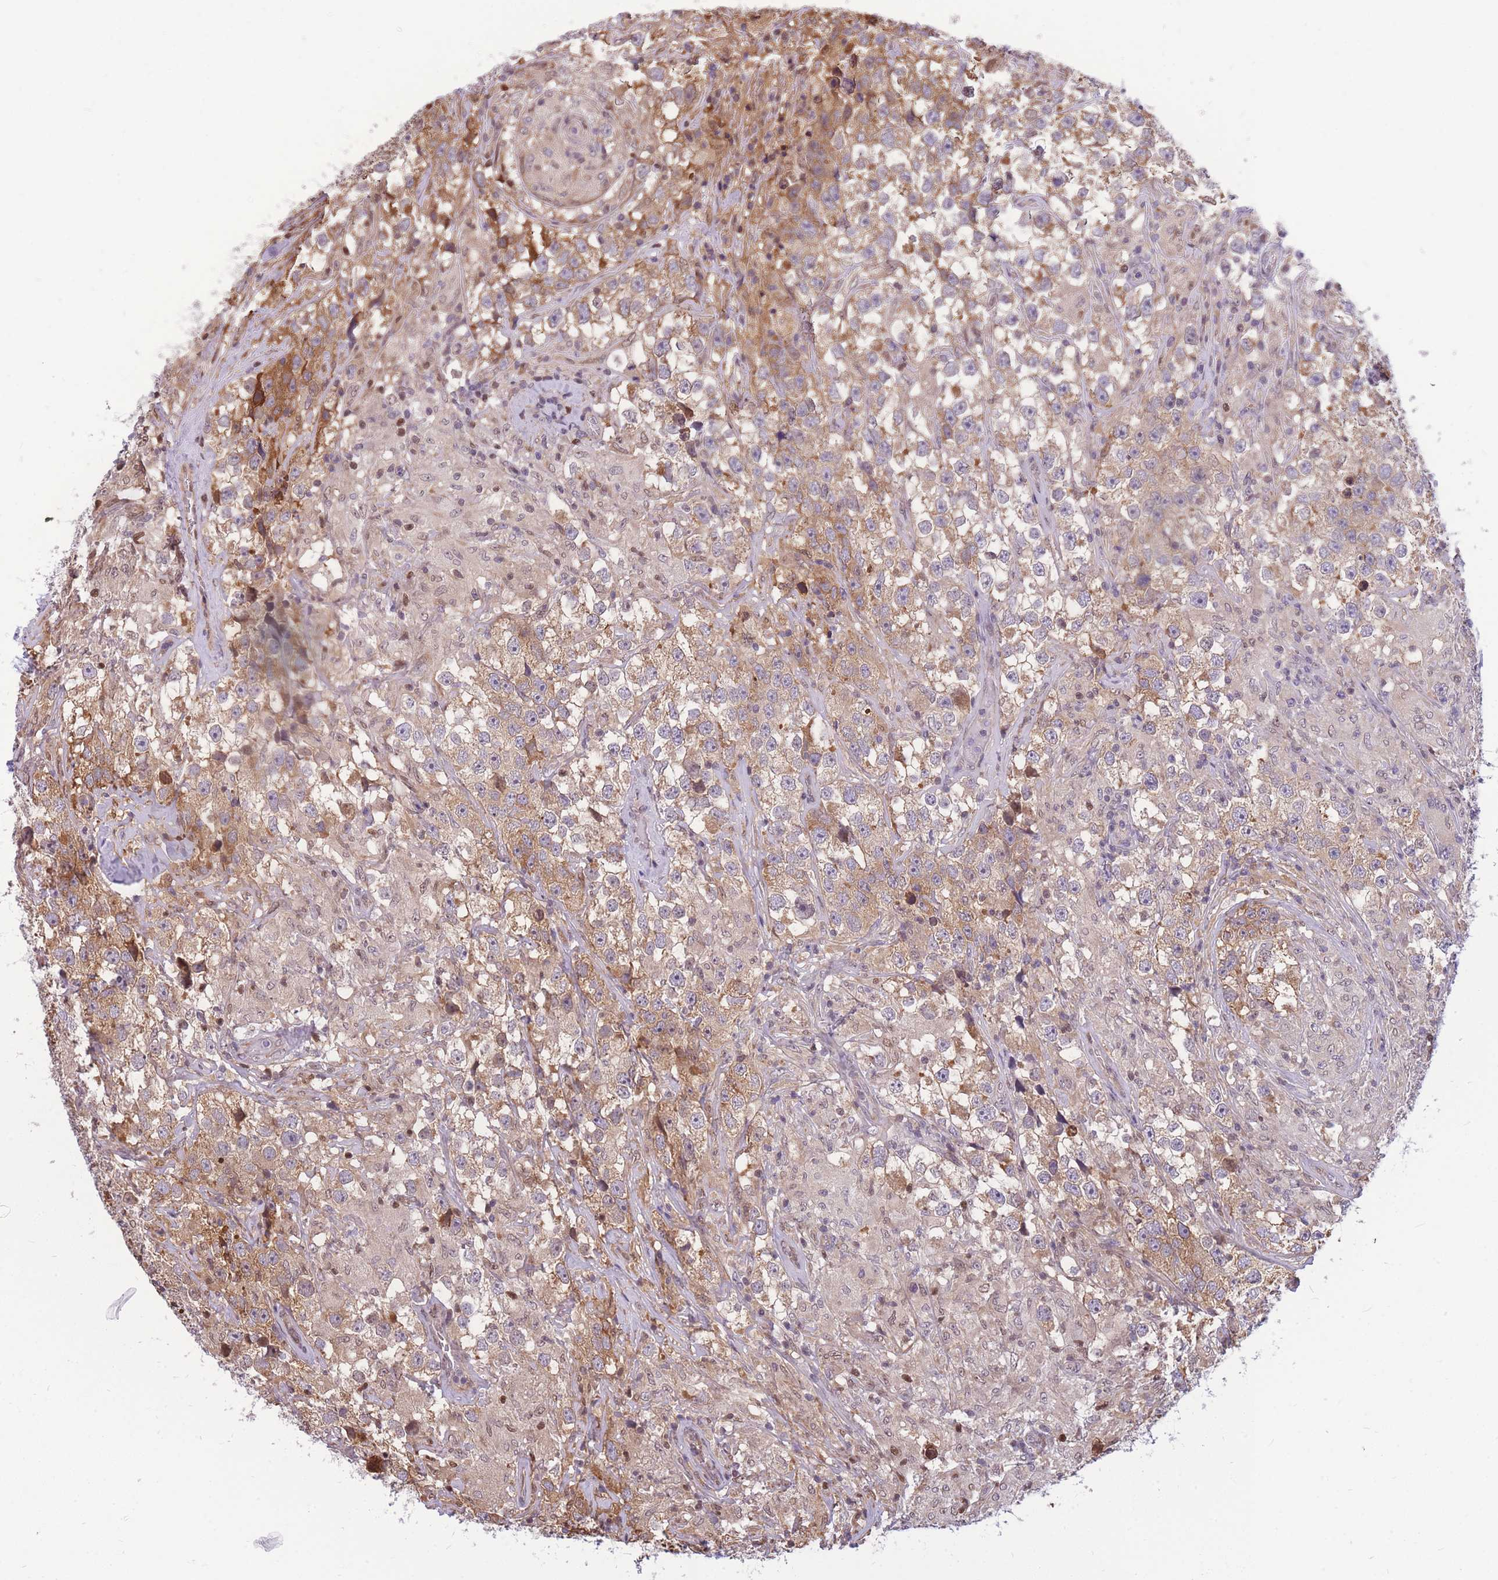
{"staining": {"intensity": "moderate", "quantity": ">75%", "location": "cytoplasmic/membranous"}, "tissue": "testis cancer", "cell_type": "Tumor cells", "image_type": "cancer", "snomed": [{"axis": "morphology", "description": "Seminoma, NOS"}, {"axis": "topography", "description": "Testis"}], "caption": "Protein staining of testis seminoma tissue demonstrates moderate cytoplasmic/membranous expression in about >75% of tumor cells. (DAB IHC with brightfield microscopy, high magnification).", "gene": "CRACD", "patient": {"sex": "male", "age": 46}}